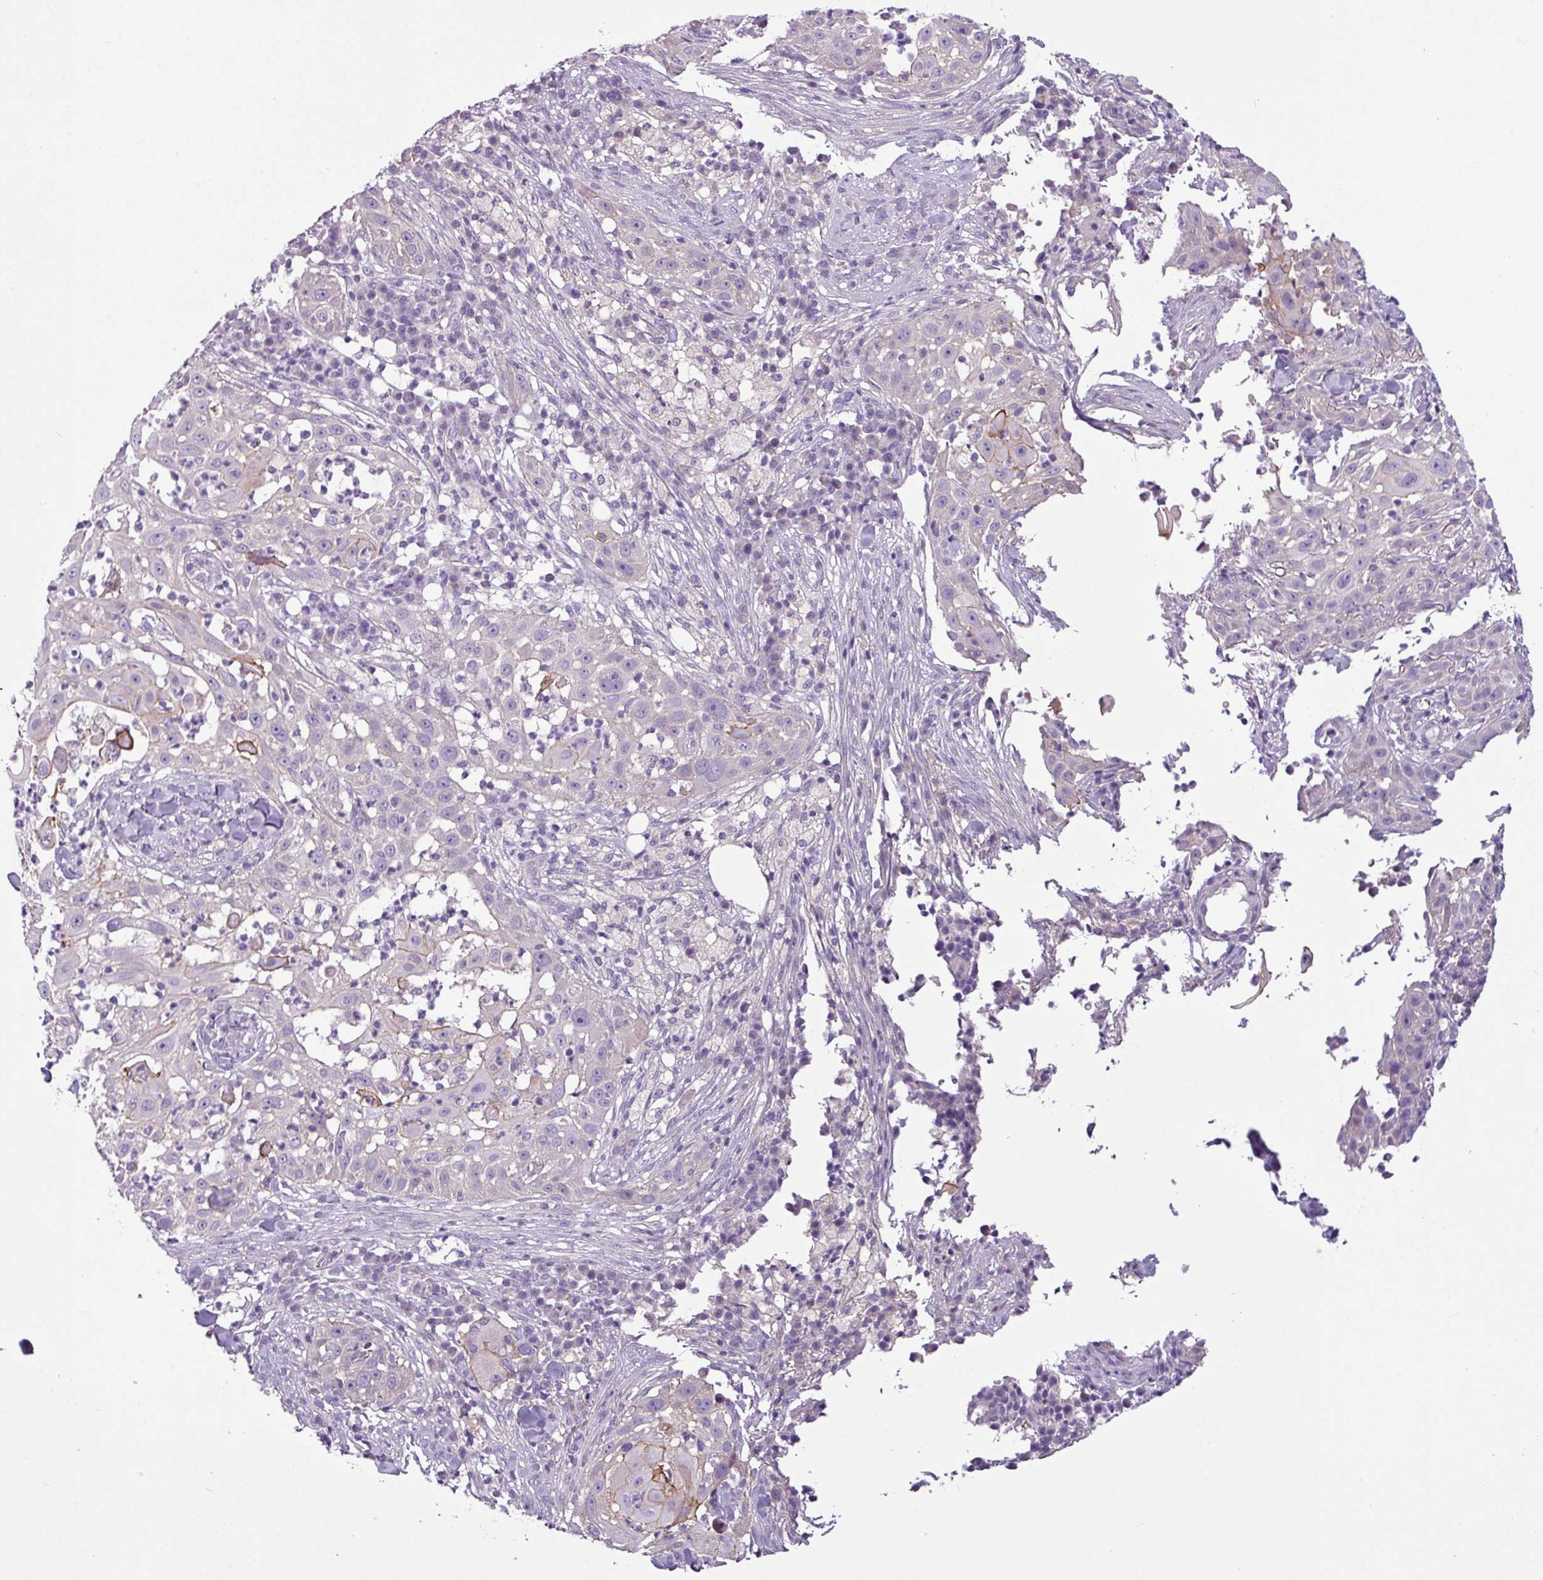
{"staining": {"intensity": "negative", "quantity": "none", "location": "none"}, "tissue": "skin cancer", "cell_type": "Tumor cells", "image_type": "cancer", "snomed": [{"axis": "morphology", "description": "Squamous cell carcinoma, NOS"}, {"axis": "topography", "description": "Skin"}], "caption": "IHC of human skin squamous cell carcinoma reveals no positivity in tumor cells. Brightfield microscopy of immunohistochemistry stained with DAB (3,3'-diaminobenzidine) (brown) and hematoxylin (blue), captured at high magnification.", "gene": "TMEM178B", "patient": {"sex": "female", "age": 44}}